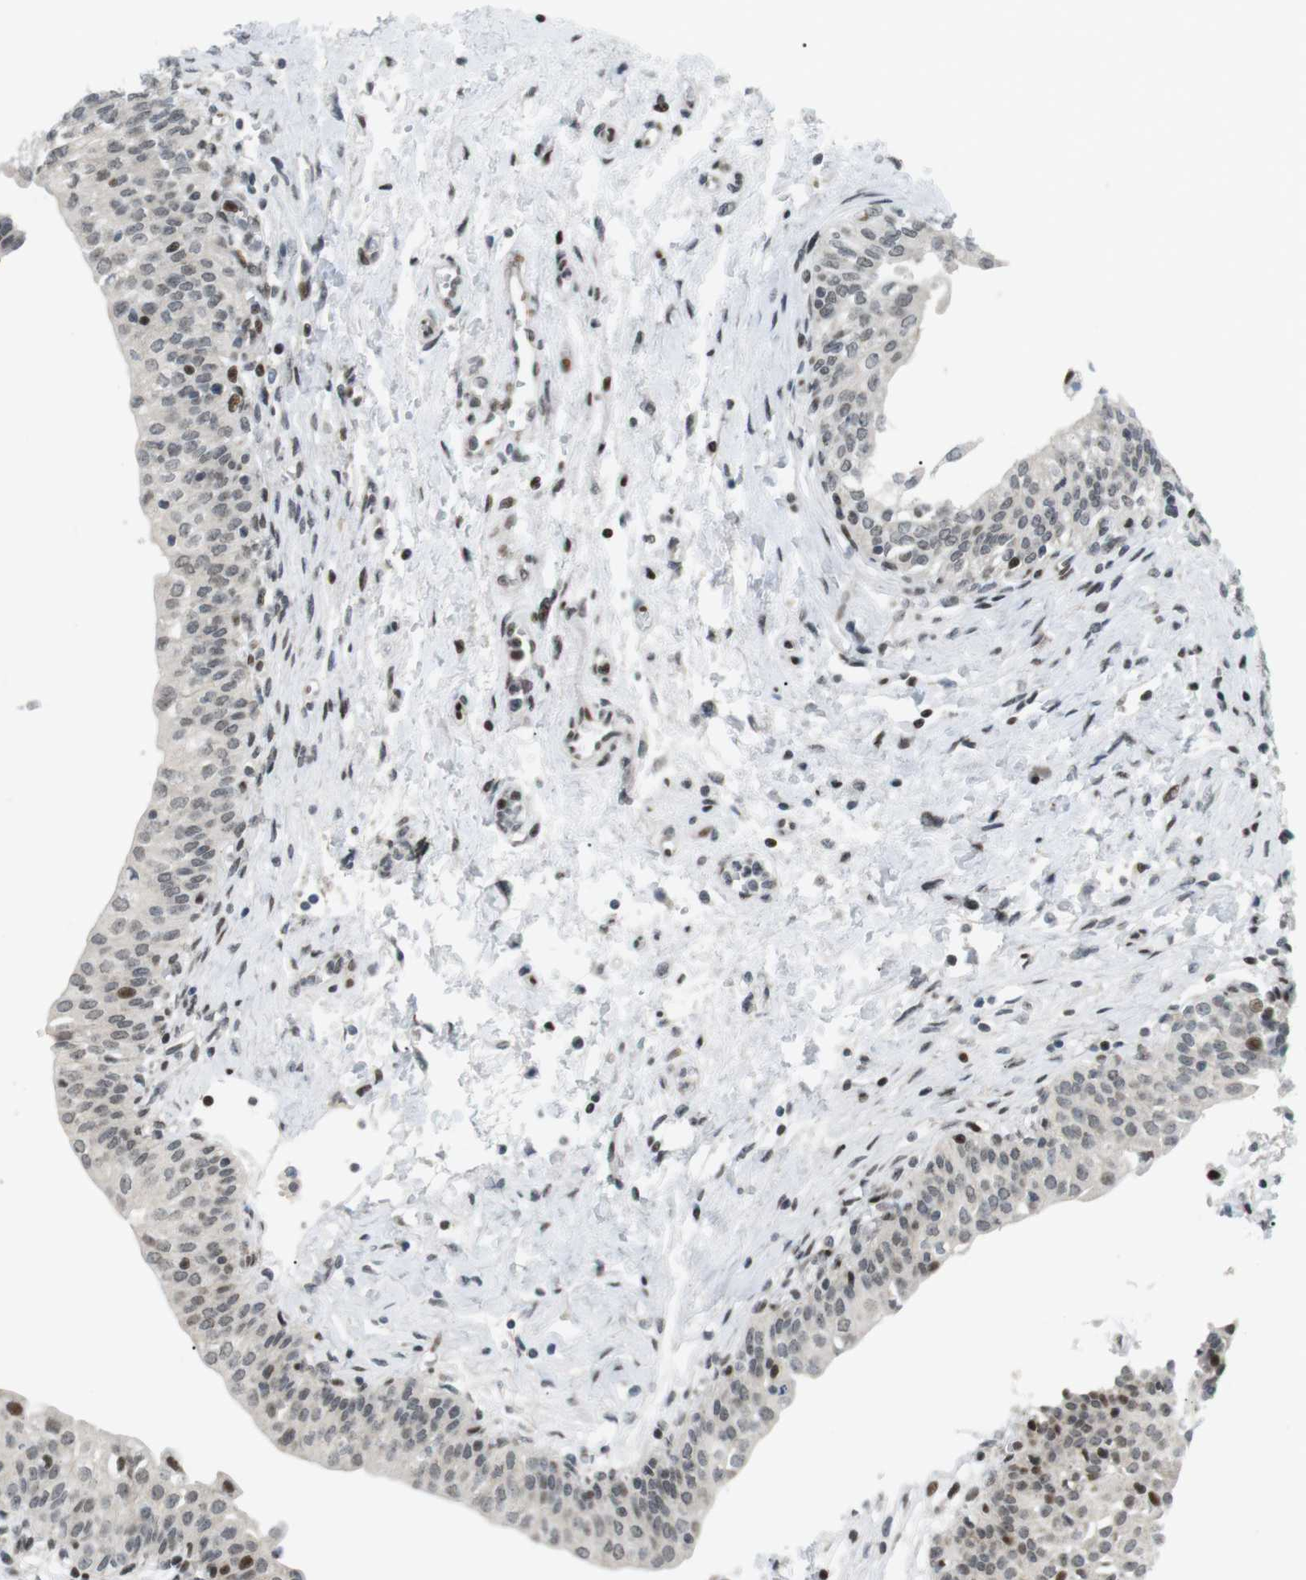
{"staining": {"intensity": "strong", "quantity": "<25%", "location": "nuclear"}, "tissue": "urinary bladder", "cell_type": "Urothelial cells", "image_type": "normal", "snomed": [{"axis": "morphology", "description": "Normal tissue, NOS"}, {"axis": "topography", "description": "Urinary bladder"}], "caption": "Protein analysis of normal urinary bladder displays strong nuclear expression in approximately <25% of urothelial cells.", "gene": "CDC27", "patient": {"sex": "male", "age": 55}}